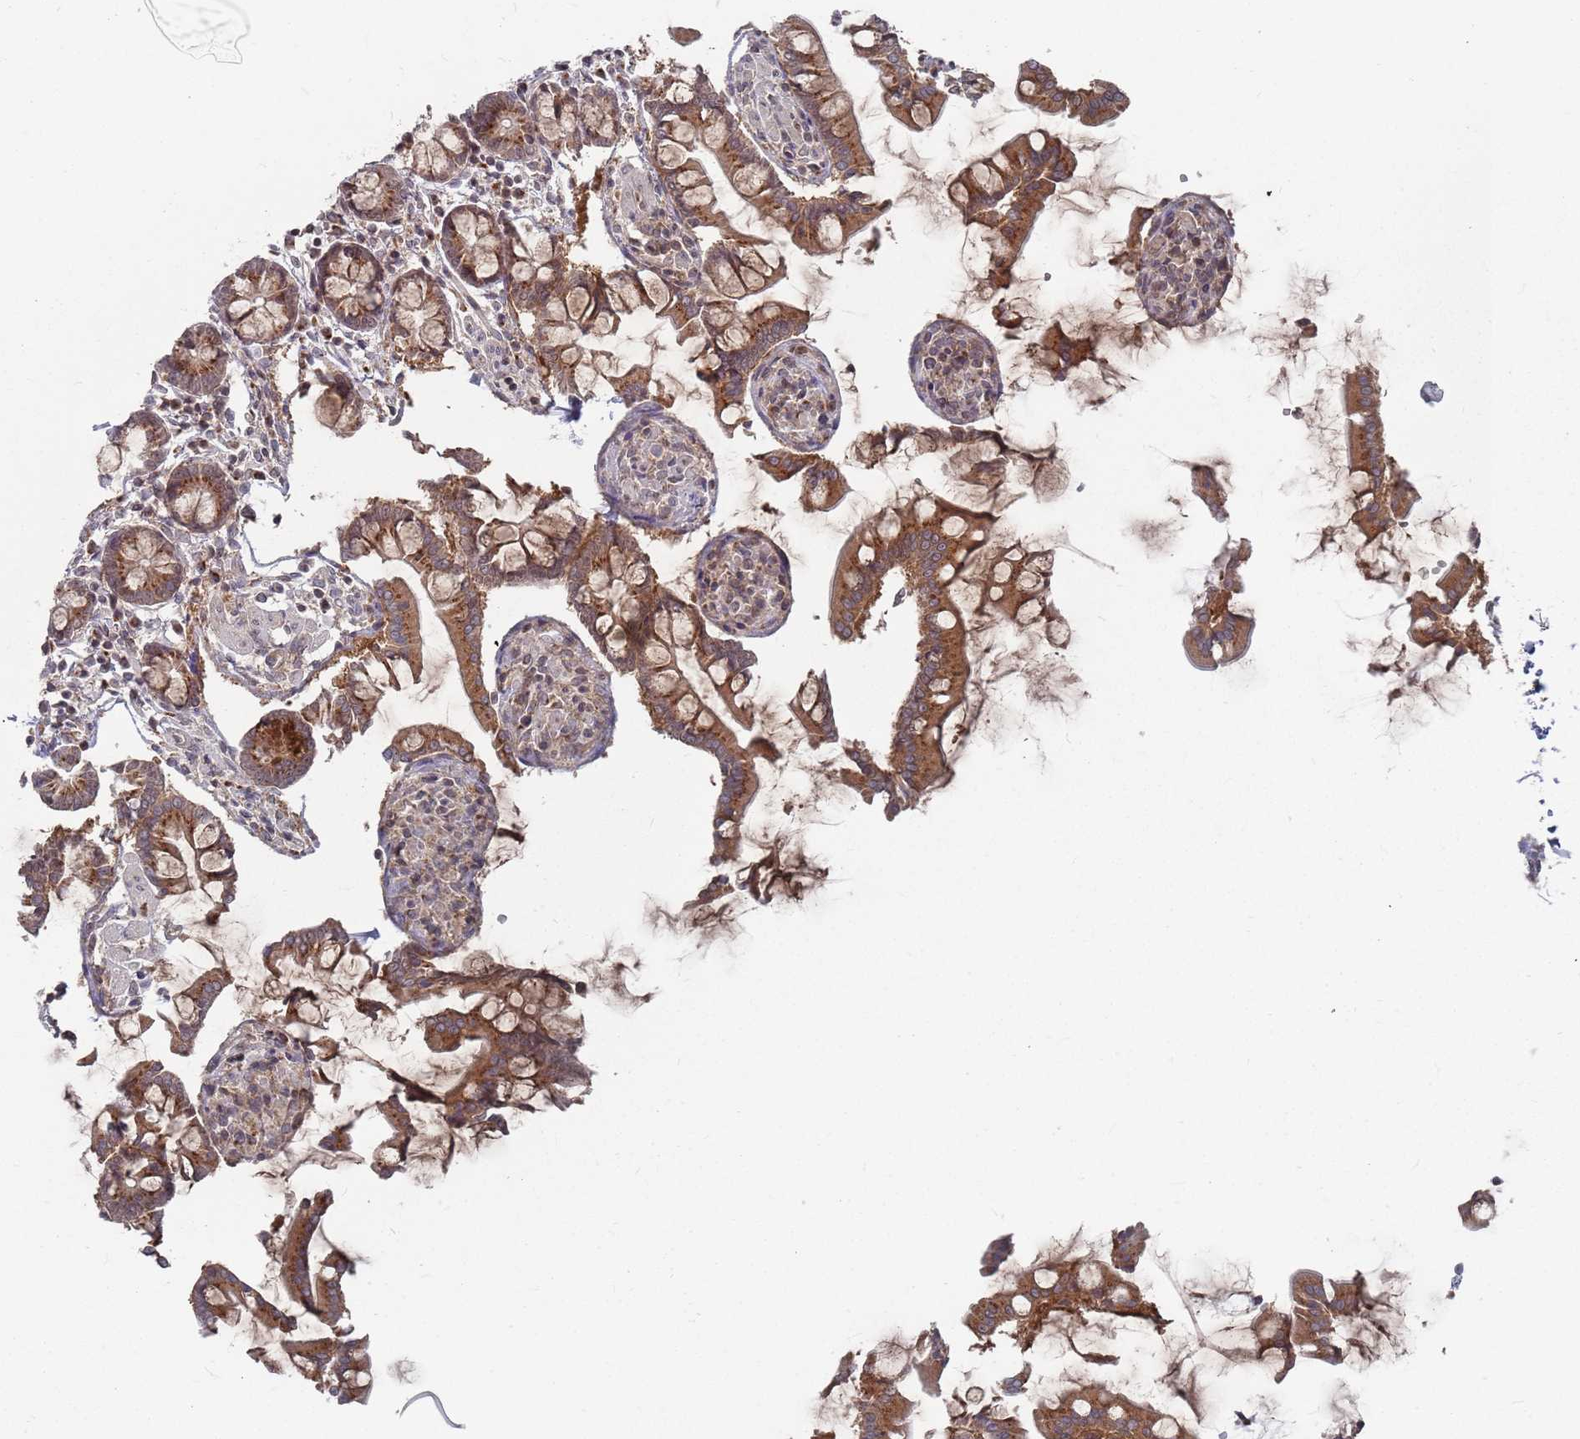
{"staining": {"intensity": "strong", "quantity": ">75%", "location": "cytoplasmic/membranous"}, "tissue": "small intestine", "cell_type": "Glandular cells", "image_type": "normal", "snomed": [{"axis": "morphology", "description": "Normal tissue, NOS"}, {"axis": "topography", "description": "Small intestine"}], "caption": "Protein expression analysis of unremarkable small intestine shows strong cytoplasmic/membranous expression in about >75% of glandular cells. (Brightfield microscopy of DAB IHC at high magnification).", "gene": "FMO4", "patient": {"sex": "male", "age": 41}}